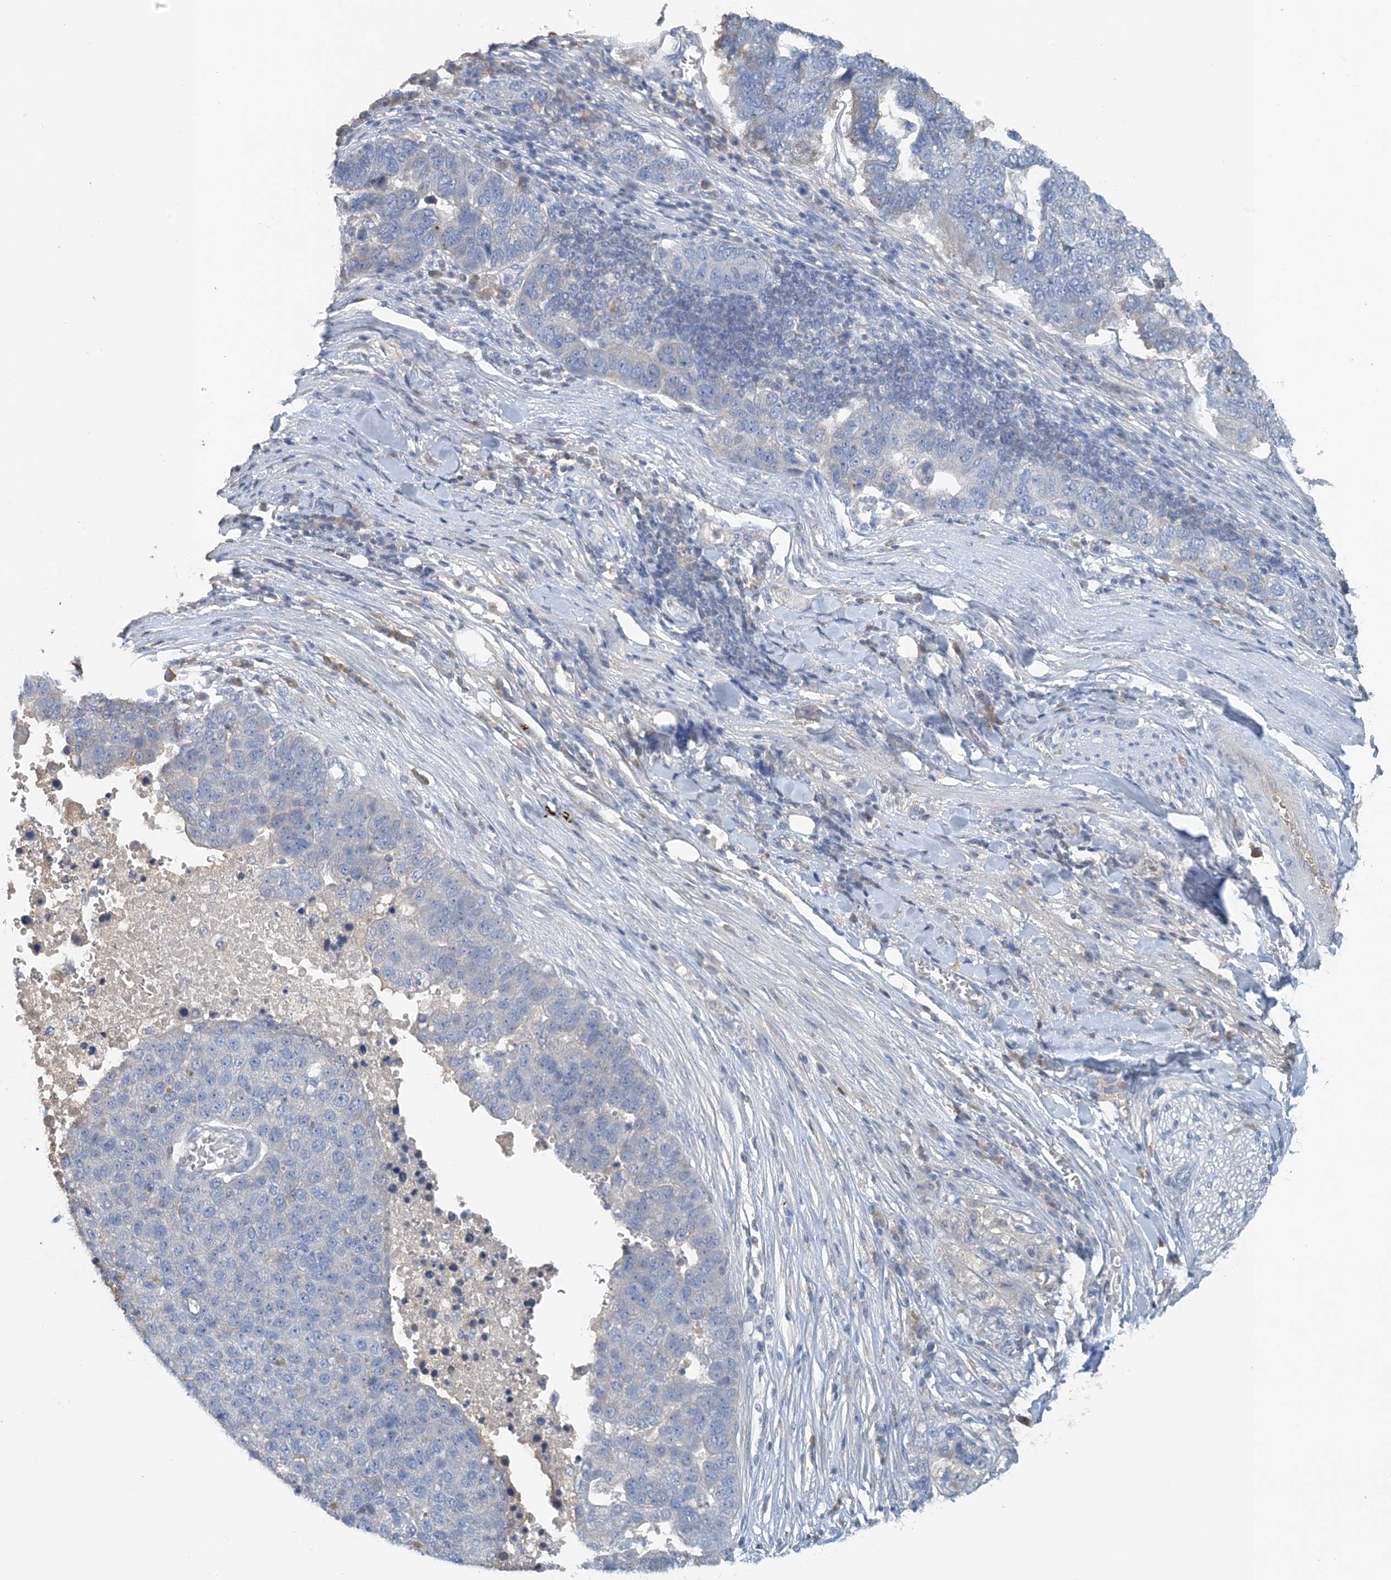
{"staining": {"intensity": "negative", "quantity": "none", "location": "none"}, "tissue": "pancreatic cancer", "cell_type": "Tumor cells", "image_type": "cancer", "snomed": [{"axis": "morphology", "description": "Adenocarcinoma, NOS"}, {"axis": "topography", "description": "Pancreas"}], "caption": "Immunohistochemical staining of pancreatic adenocarcinoma exhibits no significant positivity in tumor cells. (DAB immunohistochemistry visualized using brightfield microscopy, high magnification).", "gene": "CTRL", "patient": {"sex": "female", "age": 61}}